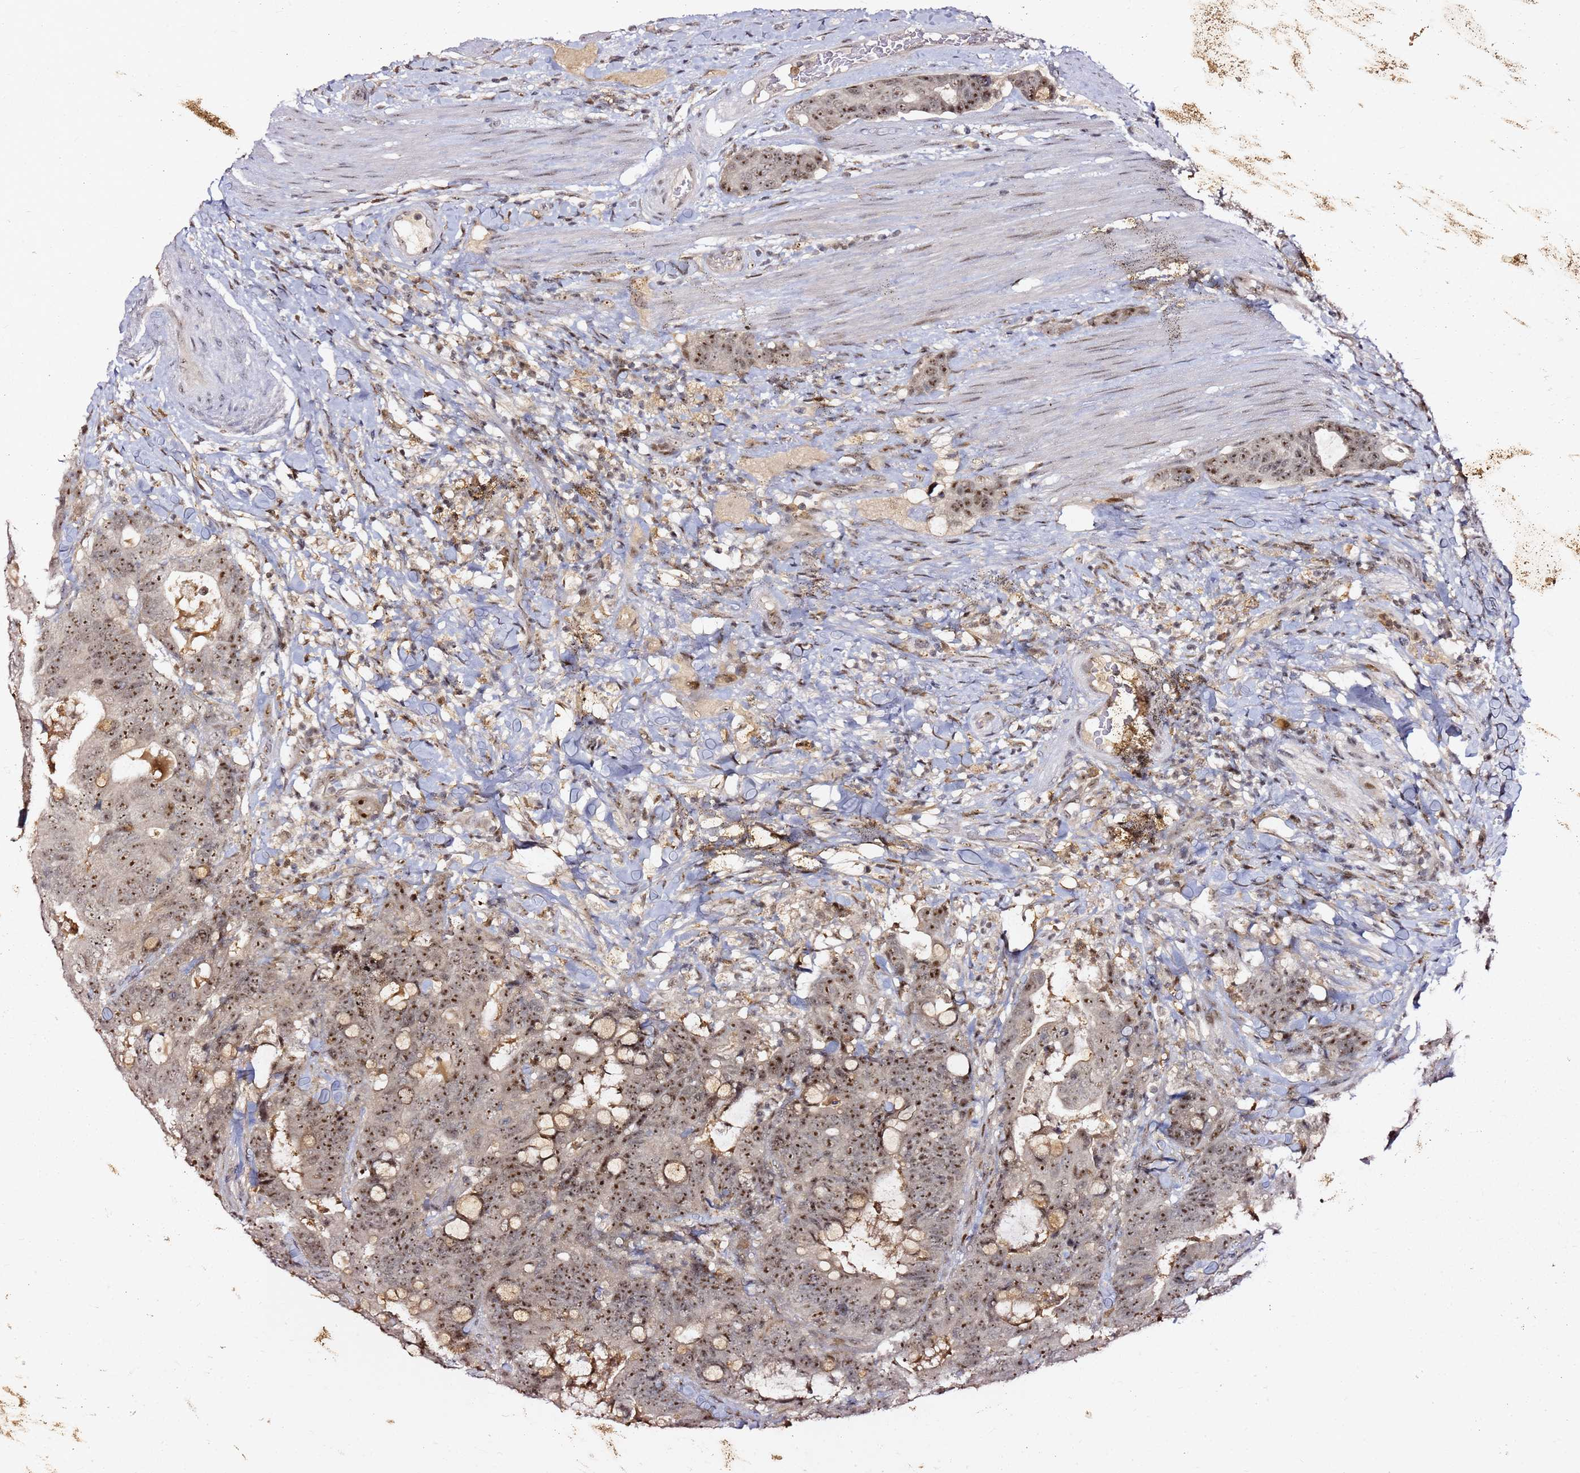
{"staining": {"intensity": "moderate", "quantity": ">75%", "location": "nuclear"}, "tissue": "colorectal cancer", "cell_type": "Tumor cells", "image_type": "cancer", "snomed": [{"axis": "morphology", "description": "Adenocarcinoma, NOS"}, {"axis": "topography", "description": "Colon"}], "caption": "Immunohistochemistry (IHC) micrograph of neoplastic tissue: colorectal cancer stained using immunohistochemistry exhibits medium levels of moderate protein expression localized specifically in the nuclear of tumor cells, appearing as a nuclear brown color.", "gene": "FCF1", "patient": {"sex": "female", "age": 82}}